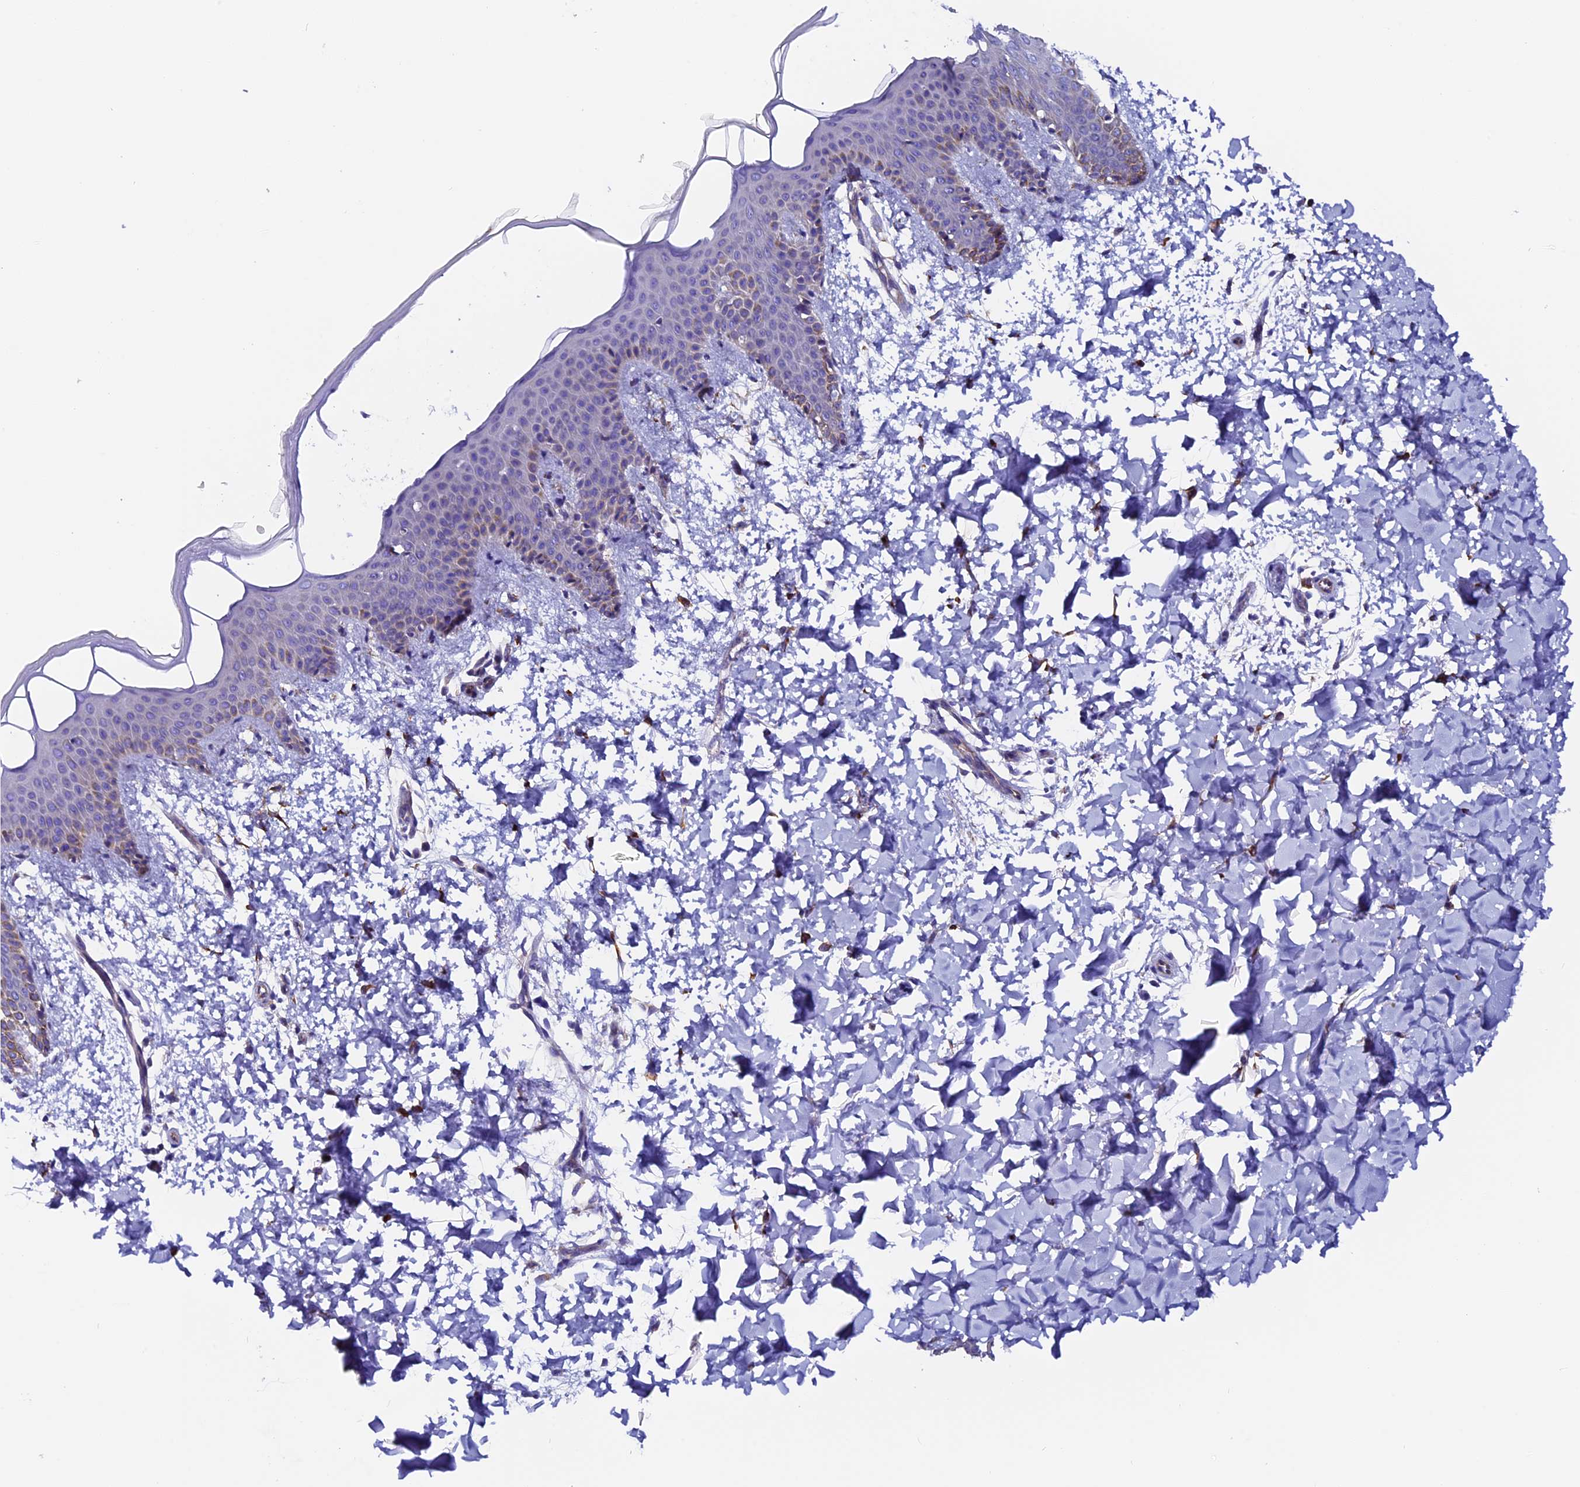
{"staining": {"intensity": "strong", "quantity": ">75%", "location": "cytoplasmic/membranous"}, "tissue": "skin", "cell_type": "Fibroblasts", "image_type": "normal", "snomed": [{"axis": "morphology", "description": "Normal tissue, NOS"}, {"axis": "topography", "description": "Skin"}], "caption": "Brown immunohistochemical staining in unremarkable human skin demonstrates strong cytoplasmic/membranous staining in approximately >75% of fibroblasts. (brown staining indicates protein expression, while blue staining denotes nuclei).", "gene": "COMTD1", "patient": {"sex": "male", "age": 36}}